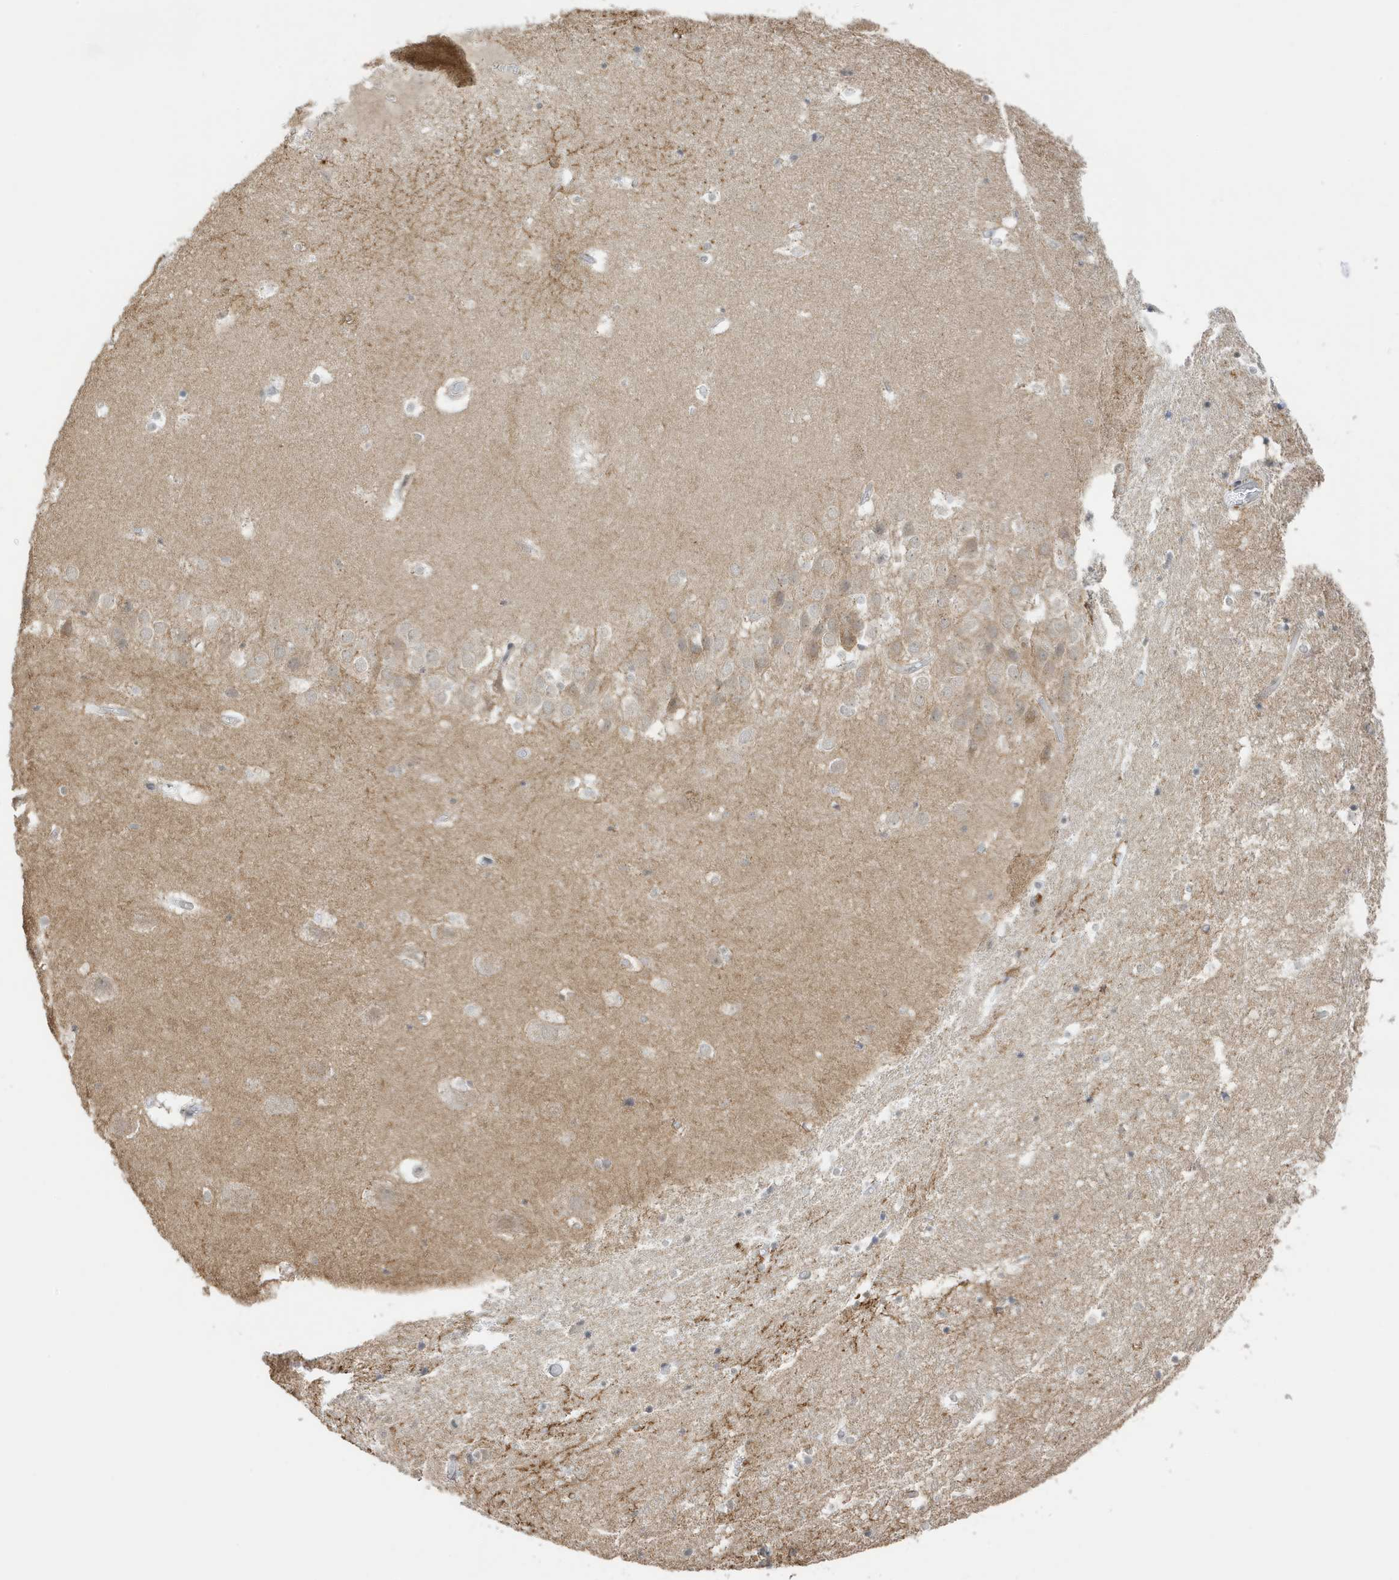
{"staining": {"intensity": "weak", "quantity": "<25%", "location": "cytoplasmic/membranous"}, "tissue": "hippocampus", "cell_type": "Glial cells", "image_type": "normal", "snomed": [{"axis": "morphology", "description": "Normal tissue, NOS"}, {"axis": "topography", "description": "Hippocampus"}], "caption": "DAB immunohistochemical staining of benign human hippocampus shows no significant staining in glial cells. Brightfield microscopy of immunohistochemistry (IHC) stained with DAB (3,3'-diaminobenzidine) (brown) and hematoxylin (blue), captured at high magnification.", "gene": "MSL3", "patient": {"sex": "female", "age": 52}}